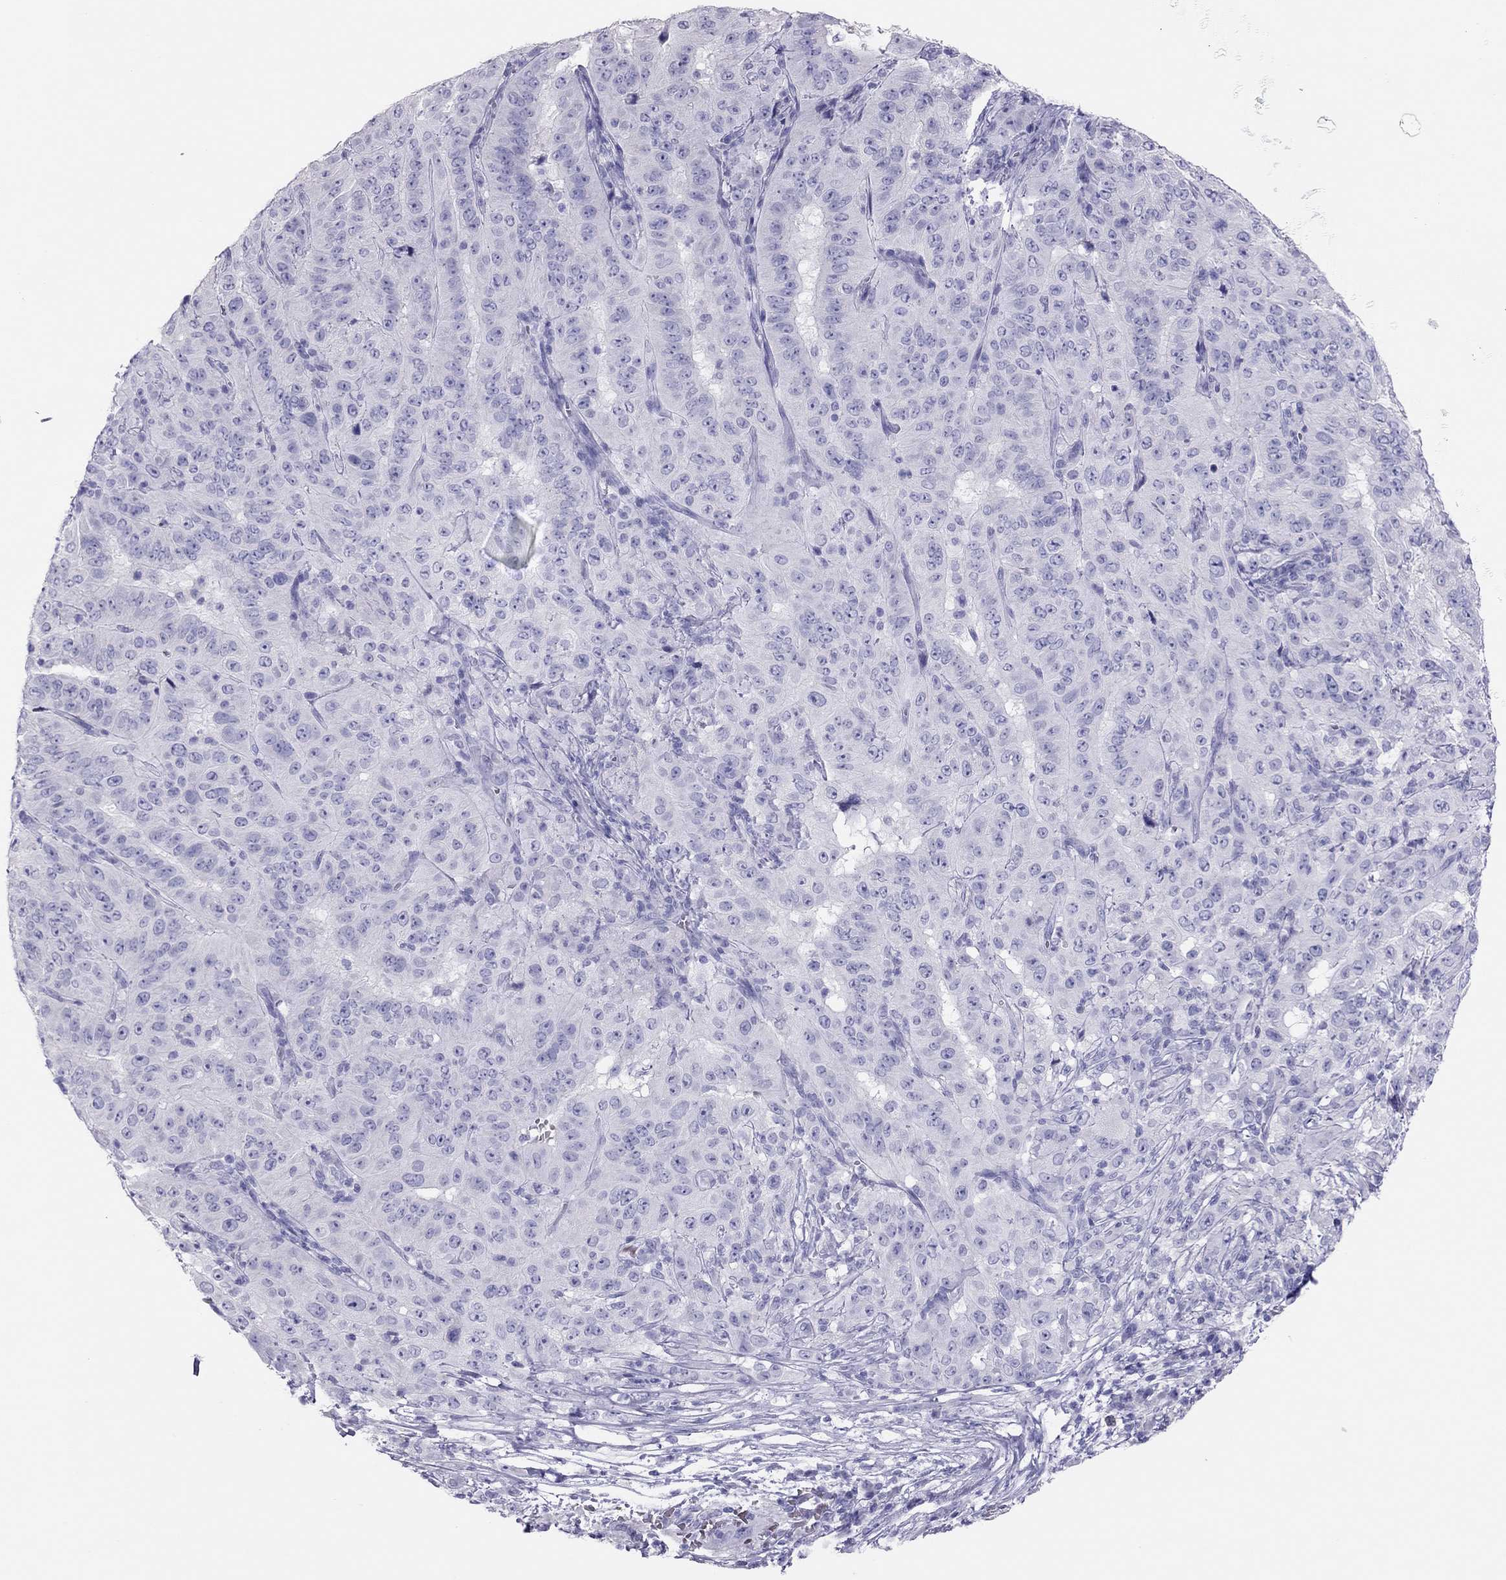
{"staining": {"intensity": "negative", "quantity": "none", "location": "none"}, "tissue": "pancreatic cancer", "cell_type": "Tumor cells", "image_type": "cancer", "snomed": [{"axis": "morphology", "description": "Adenocarcinoma, NOS"}, {"axis": "topography", "description": "Pancreas"}], "caption": "Immunohistochemical staining of pancreatic cancer demonstrates no significant positivity in tumor cells. The staining was performed using DAB to visualize the protein expression in brown, while the nuclei were stained in blue with hematoxylin (Magnification: 20x).", "gene": "TSHB", "patient": {"sex": "male", "age": 63}}